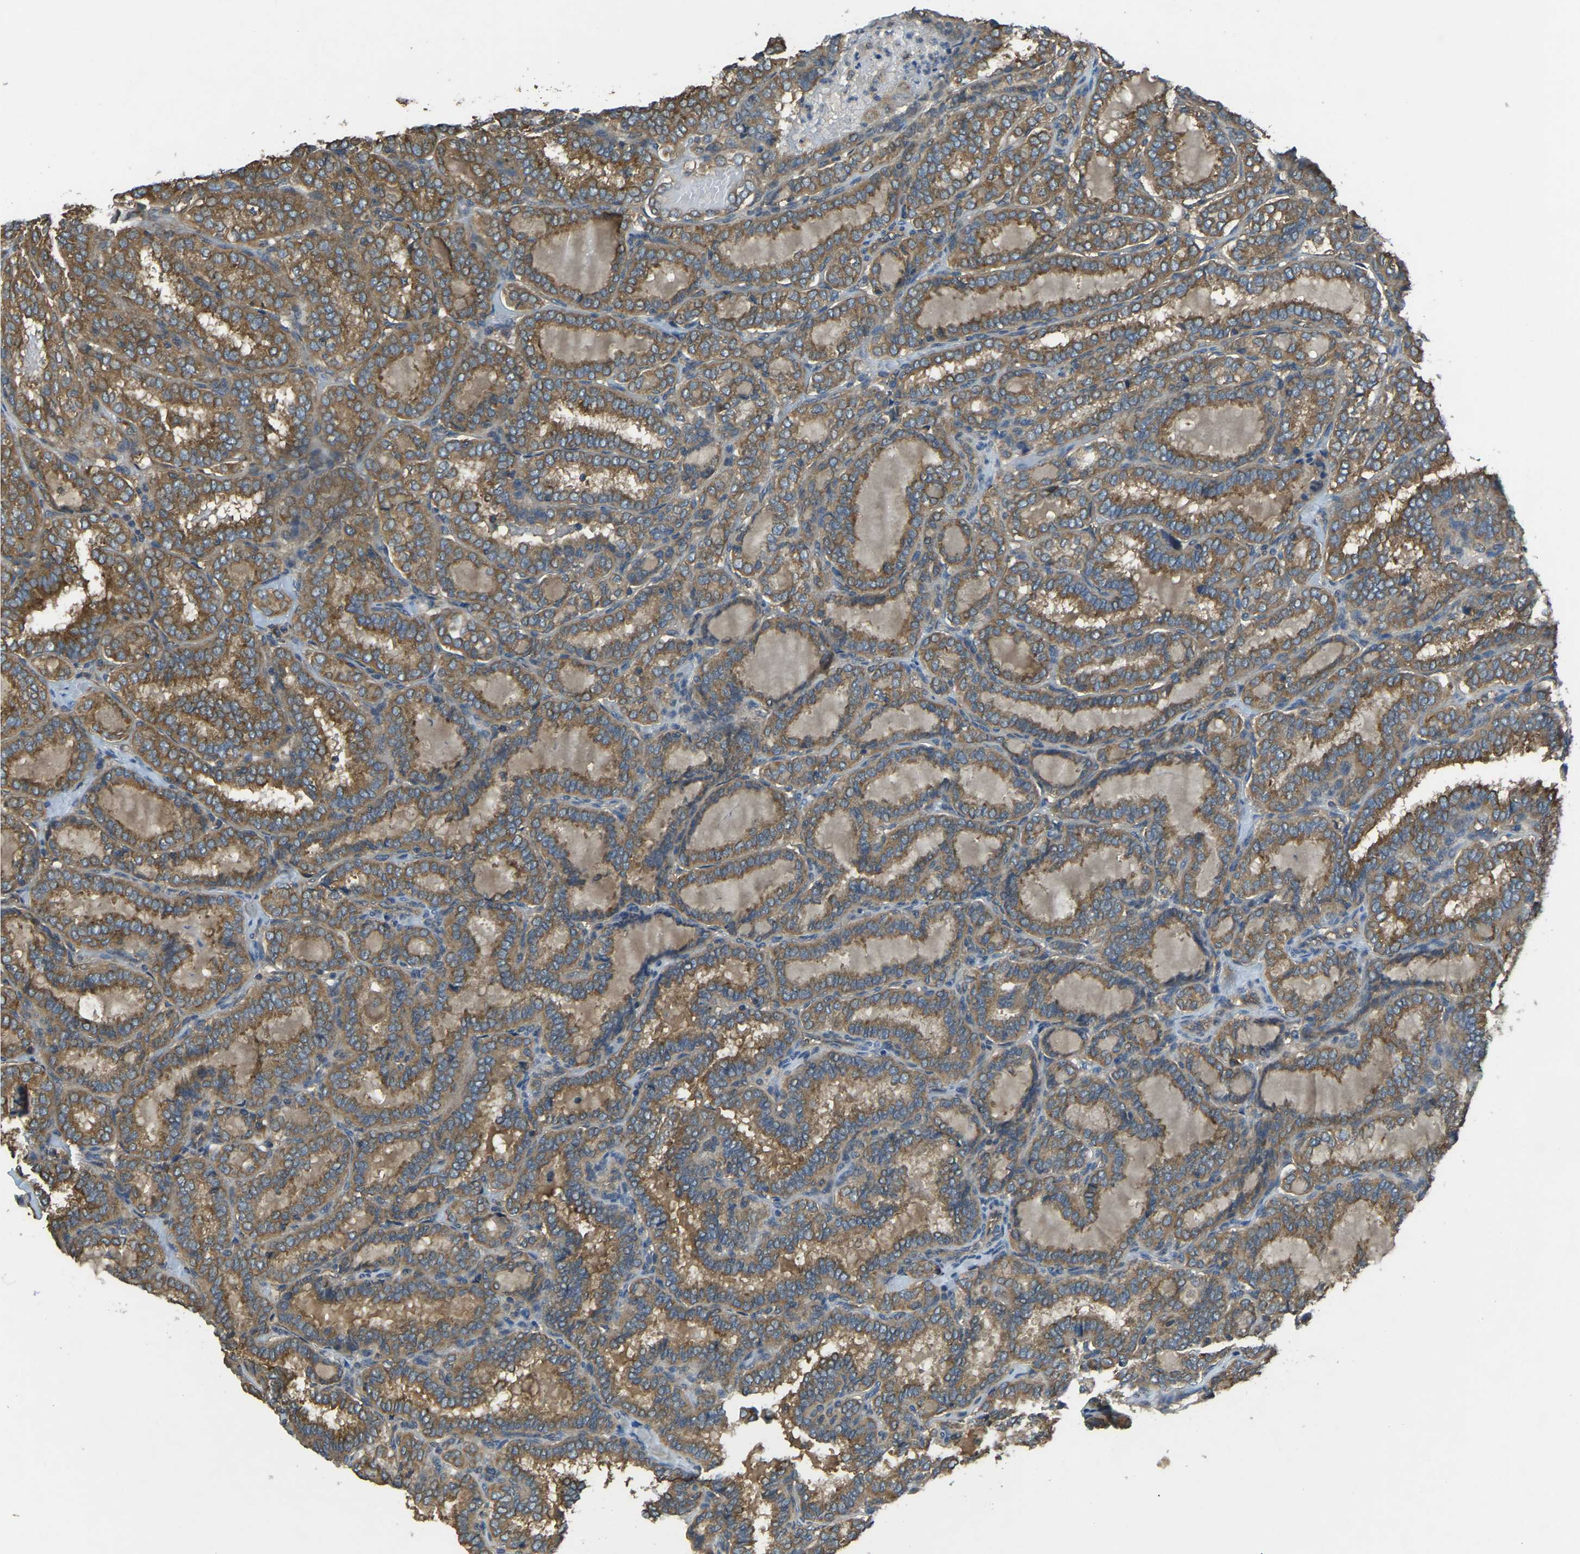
{"staining": {"intensity": "moderate", "quantity": ">75%", "location": "cytoplasmic/membranous"}, "tissue": "thyroid cancer", "cell_type": "Tumor cells", "image_type": "cancer", "snomed": [{"axis": "morphology", "description": "Normal tissue, NOS"}, {"axis": "morphology", "description": "Papillary adenocarcinoma, NOS"}, {"axis": "topography", "description": "Thyroid gland"}], "caption": "An image of thyroid cancer (papillary adenocarcinoma) stained for a protein reveals moderate cytoplasmic/membranous brown staining in tumor cells.", "gene": "AIMP1", "patient": {"sex": "female", "age": 30}}